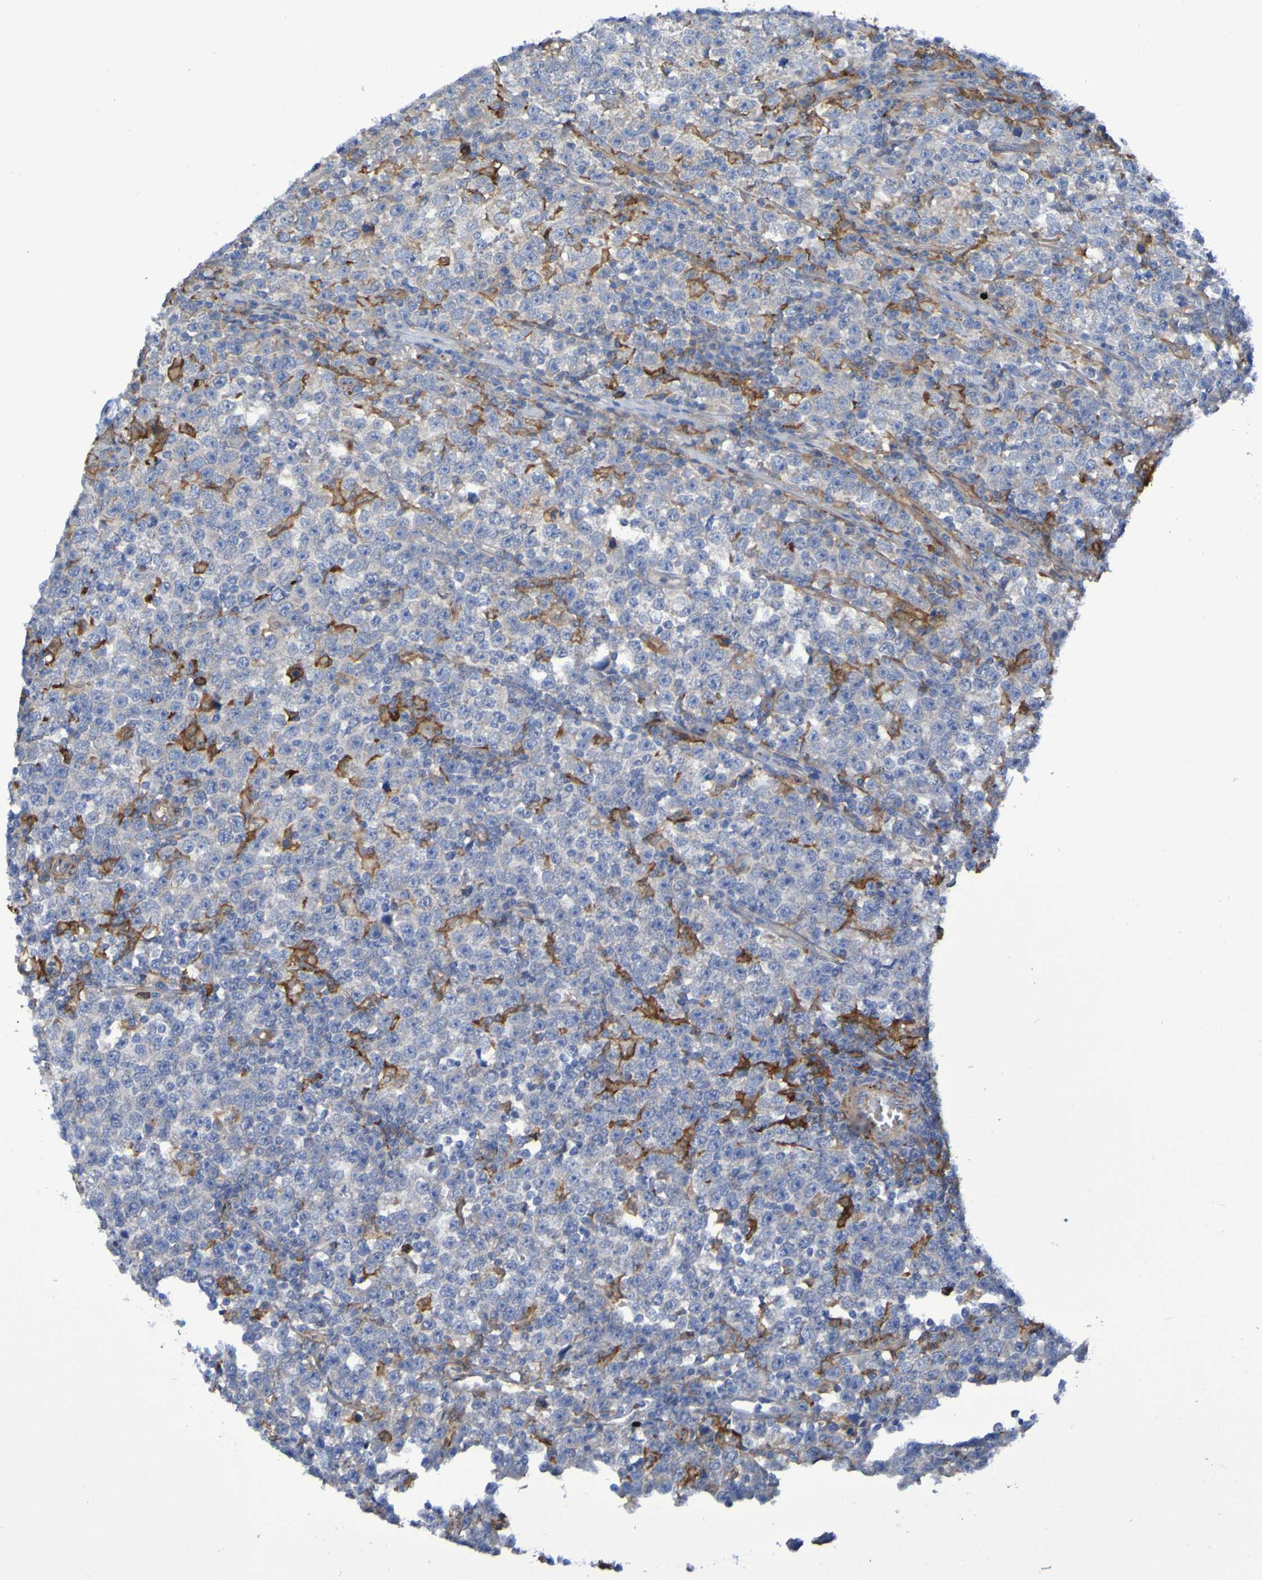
{"staining": {"intensity": "moderate", "quantity": "<25%", "location": "cytoplasmic/membranous"}, "tissue": "testis cancer", "cell_type": "Tumor cells", "image_type": "cancer", "snomed": [{"axis": "morphology", "description": "Seminoma, NOS"}, {"axis": "topography", "description": "Testis"}], "caption": "This histopathology image exhibits testis seminoma stained with immunohistochemistry to label a protein in brown. The cytoplasmic/membranous of tumor cells show moderate positivity for the protein. Nuclei are counter-stained blue.", "gene": "SCRG1", "patient": {"sex": "male", "age": 43}}